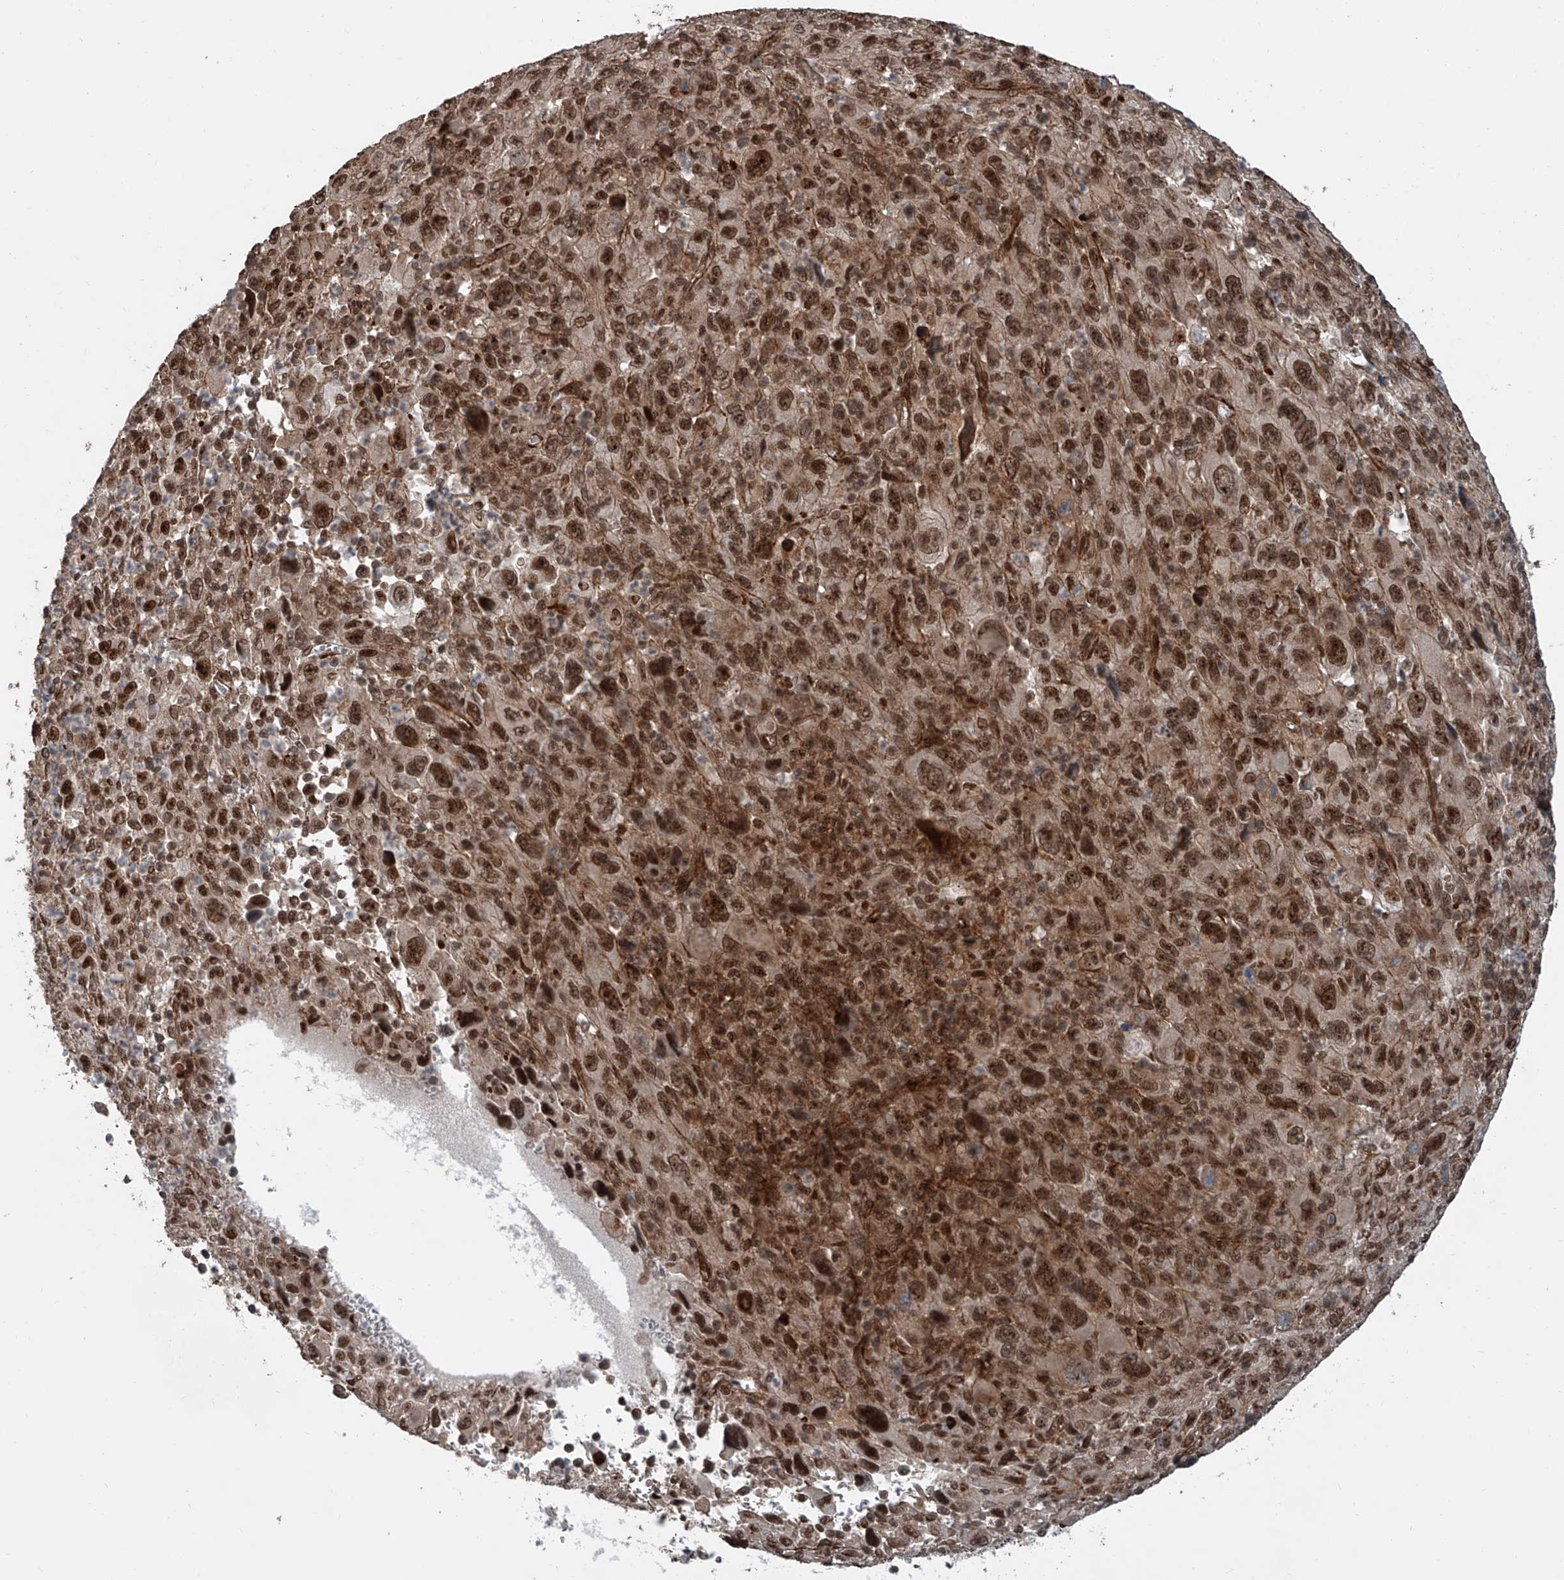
{"staining": {"intensity": "moderate", "quantity": ">75%", "location": "nuclear"}, "tissue": "melanoma", "cell_type": "Tumor cells", "image_type": "cancer", "snomed": [{"axis": "morphology", "description": "Malignant melanoma, Metastatic site"}, {"axis": "topography", "description": "Skin"}], "caption": "Malignant melanoma (metastatic site) was stained to show a protein in brown. There is medium levels of moderate nuclear expression in about >75% of tumor cells. (Stains: DAB (3,3'-diaminobenzidine) in brown, nuclei in blue, Microscopy: brightfield microscopy at high magnification).", "gene": "SDE2", "patient": {"sex": "female", "age": 56}}